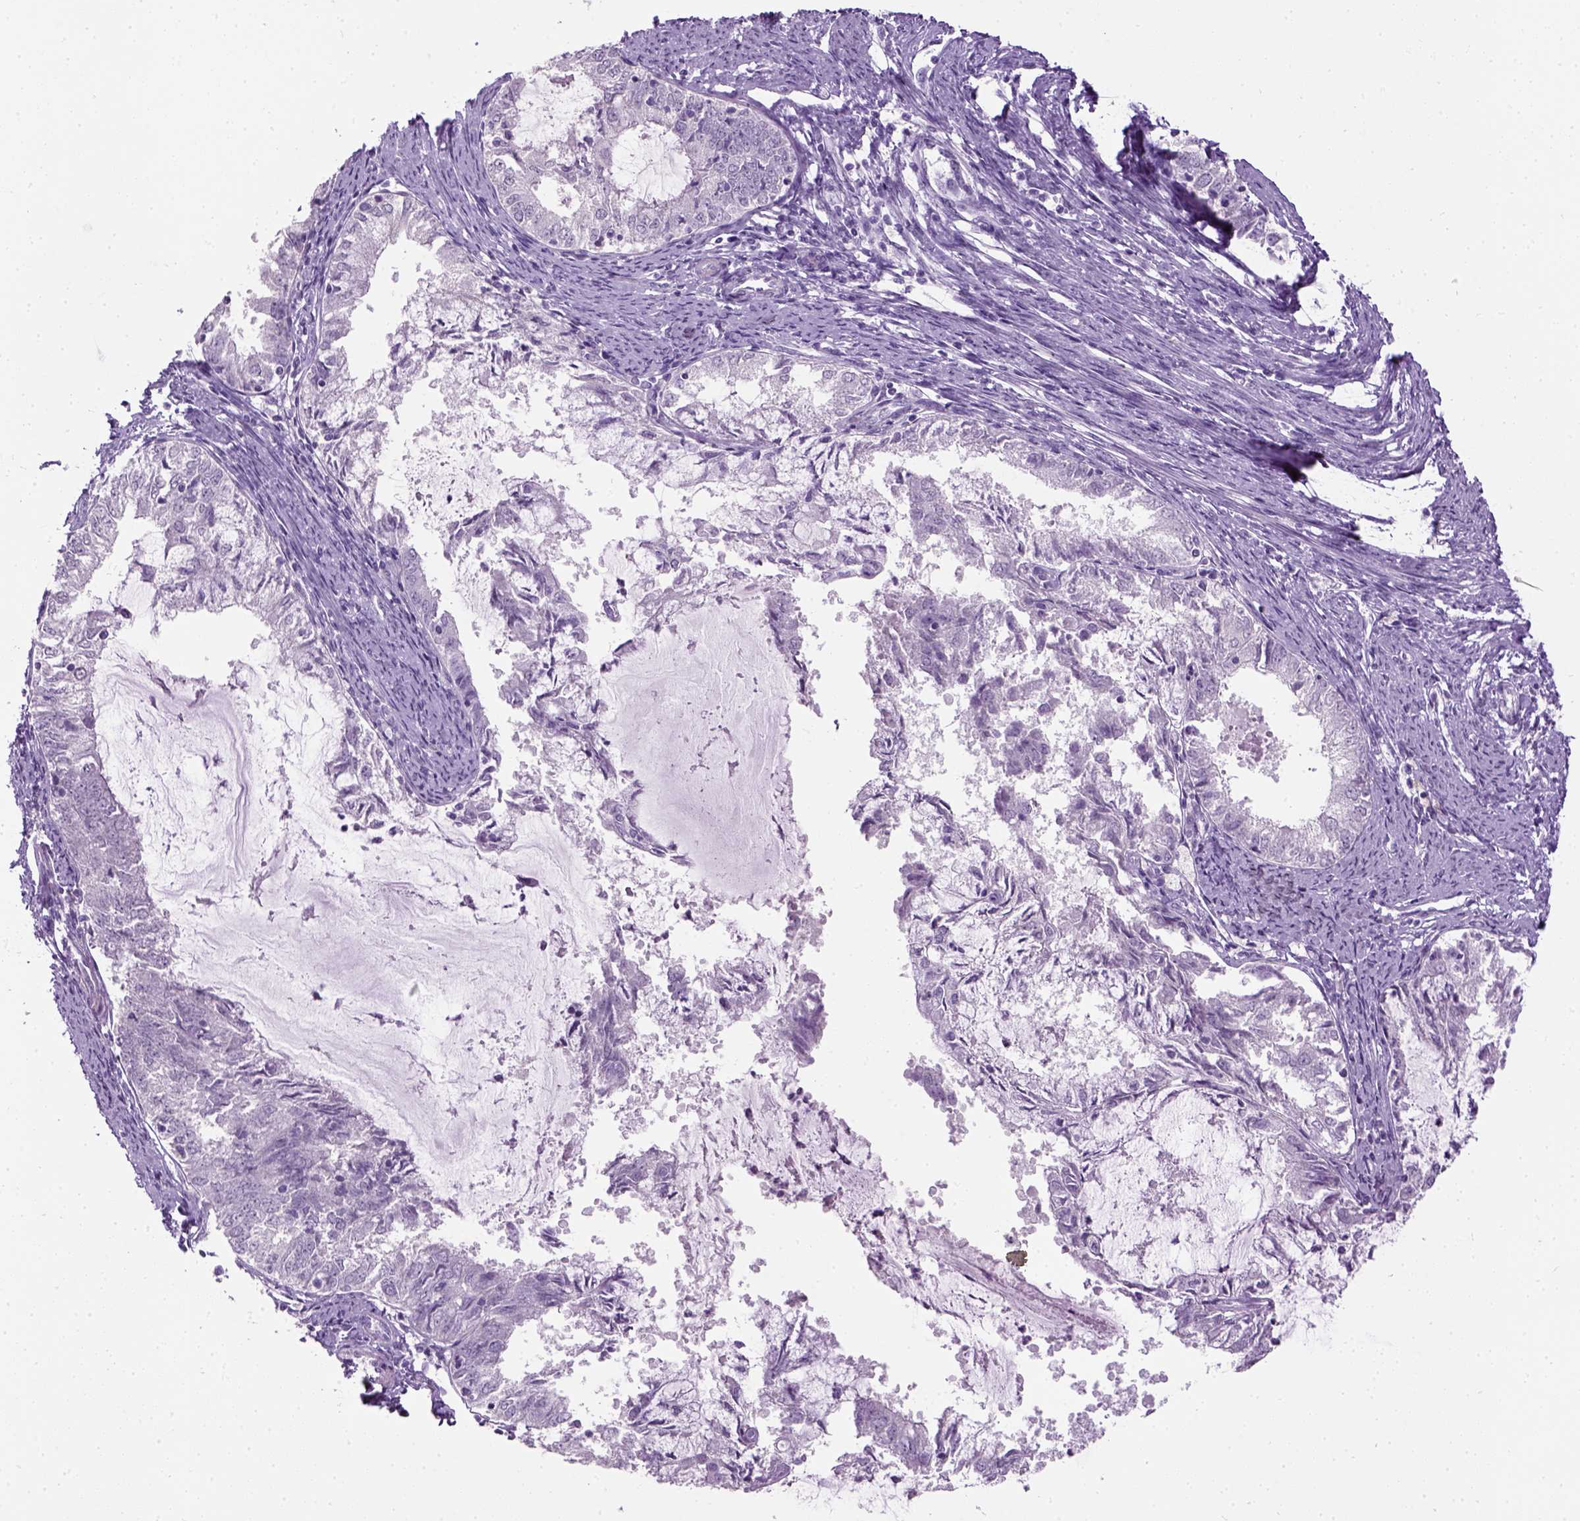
{"staining": {"intensity": "negative", "quantity": "none", "location": "none"}, "tissue": "endometrial cancer", "cell_type": "Tumor cells", "image_type": "cancer", "snomed": [{"axis": "morphology", "description": "Adenocarcinoma, NOS"}, {"axis": "topography", "description": "Endometrium"}], "caption": "A high-resolution photomicrograph shows immunohistochemistry (IHC) staining of endometrial cancer (adenocarcinoma), which reveals no significant expression in tumor cells.", "gene": "GABRB2", "patient": {"sex": "female", "age": 57}}